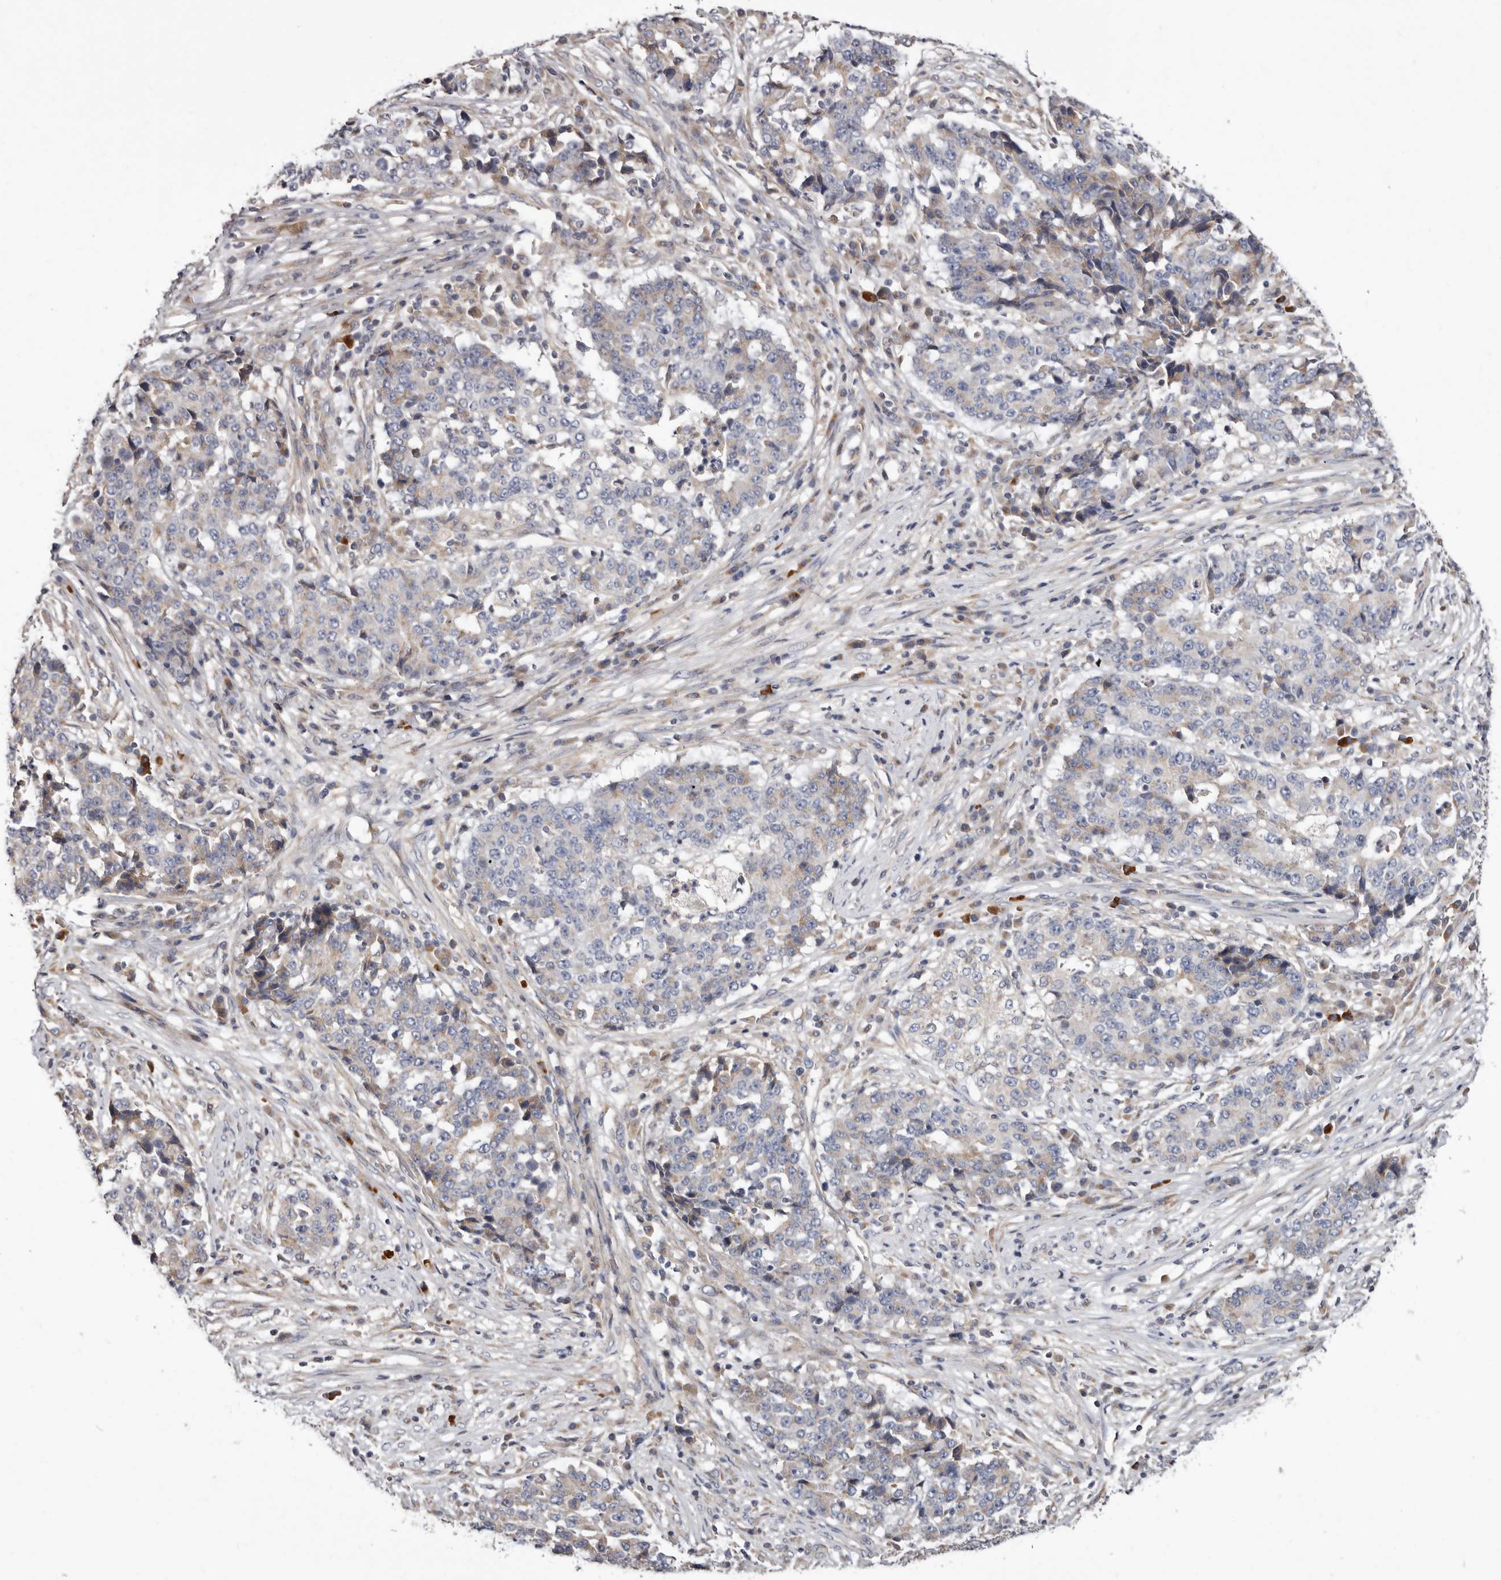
{"staining": {"intensity": "negative", "quantity": "none", "location": "none"}, "tissue": "stomach cancer", "cell_type": "Tumor cells", "image_type": "cancer", "snomed": [{"axis": "morphology", "description": "Adenocarcinoma, NOS"}, {"axis": "topography", "description": "Stomach"}], "caption": "An IHC image of adenocarcinoma (stomach) is shown. There is no staining in tumor cells of adenocarcinoma (stomach).", "gene": "ASIC5", "patient": {"sex": "male", "age": 59}}